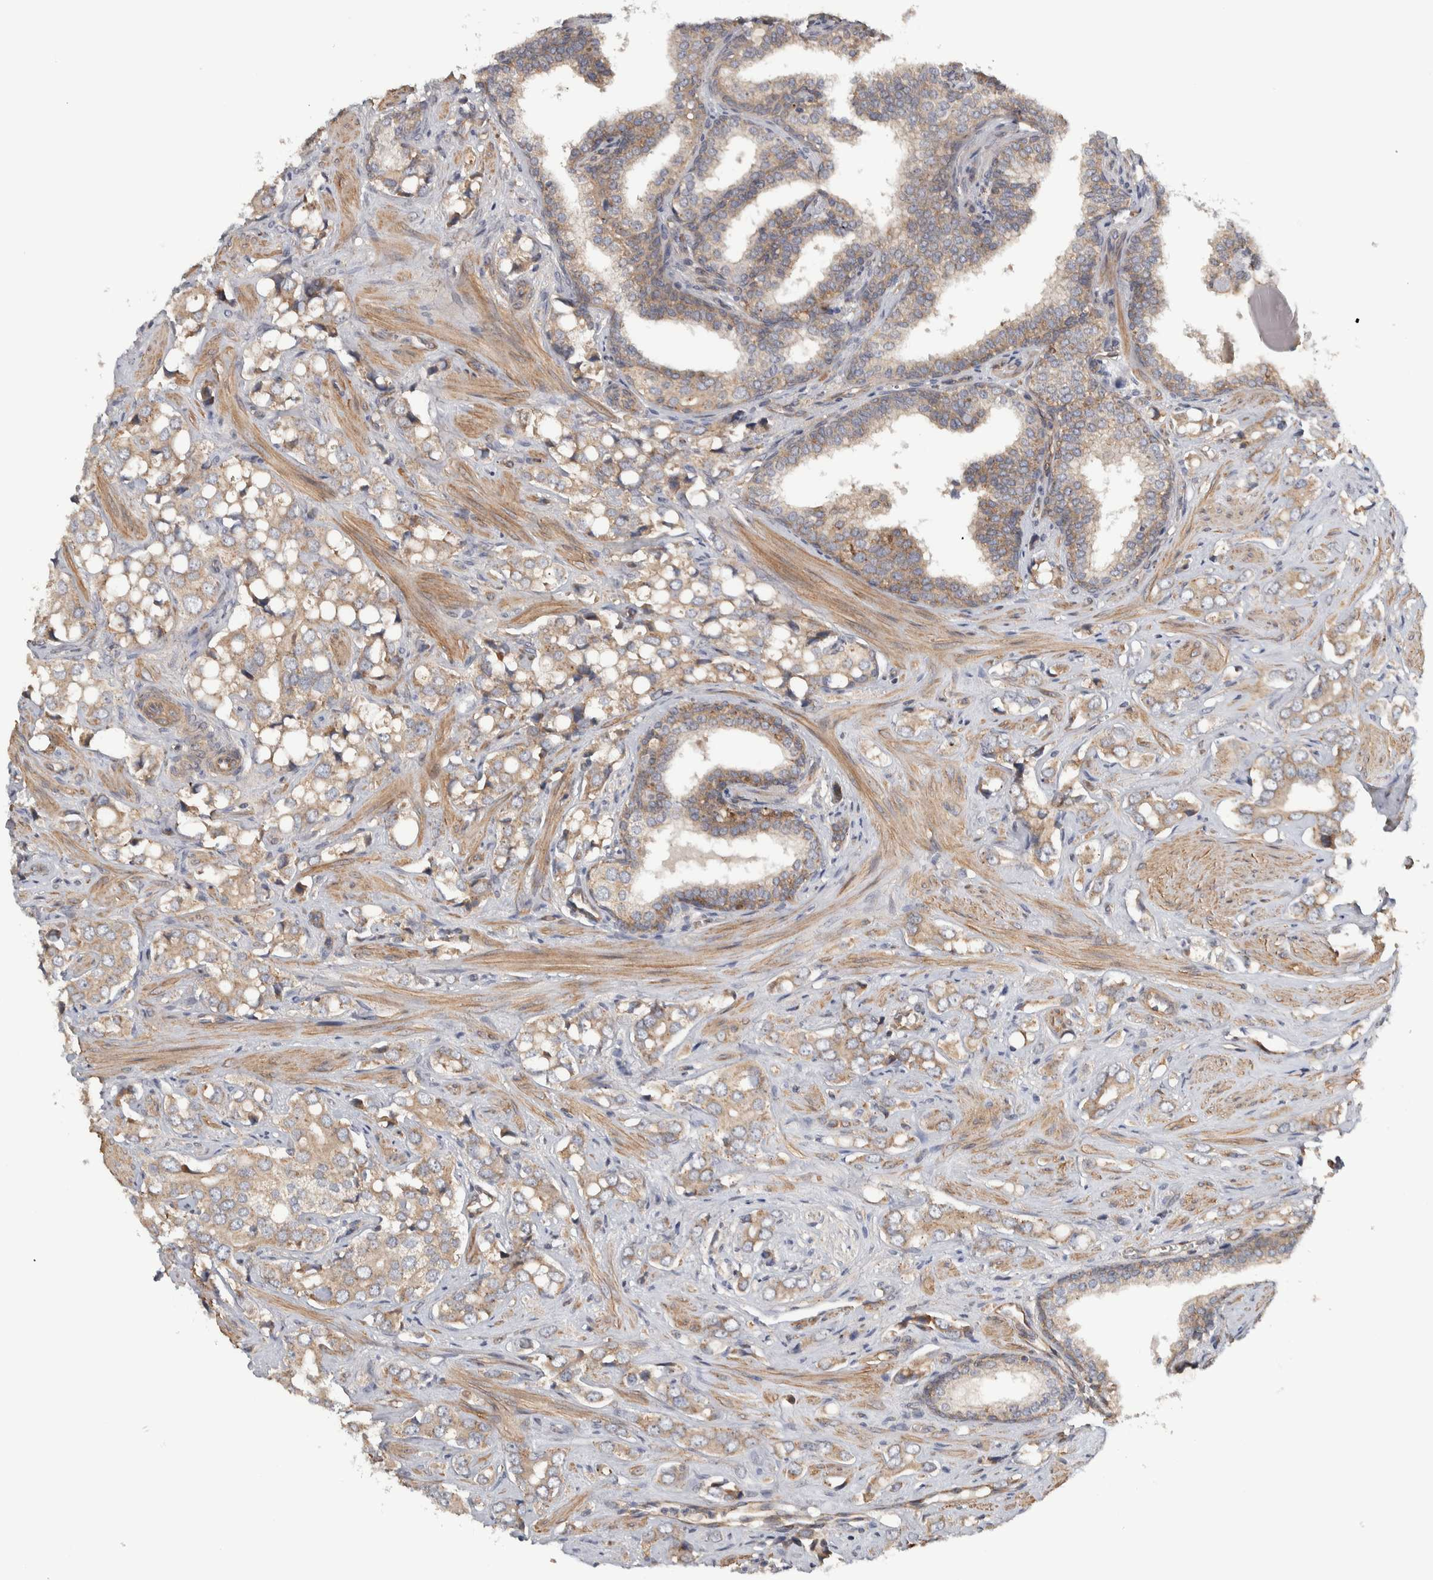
{"staining": {"intensity": "weak", "quantity": "25%-75%", "location": "cytoplasmic/membranous"}, "tissue": "prostate cancer", "cell_type": "Tumor cells", "image_type": "cancer", "snomed": [{"axis": "morphology", "description": "Adenocarcinoma, High grade"}, {"axis": "topography", "description": "Prostate"}], "caption": "IHC staining of prostate high-grade adenocarcinoma, which shows low levels of weak cytoplasmic/membranous expression in about 25%-75% of tumor cells indicating weak cytoplasmic/membranous protein positivity. The staining was performed using DAB (brown) for protein detection and nuclei were counterstained in hematoxylin (blue).", "gene": "TBC1D31", "patient": {"sex": "male", "age": 52}}